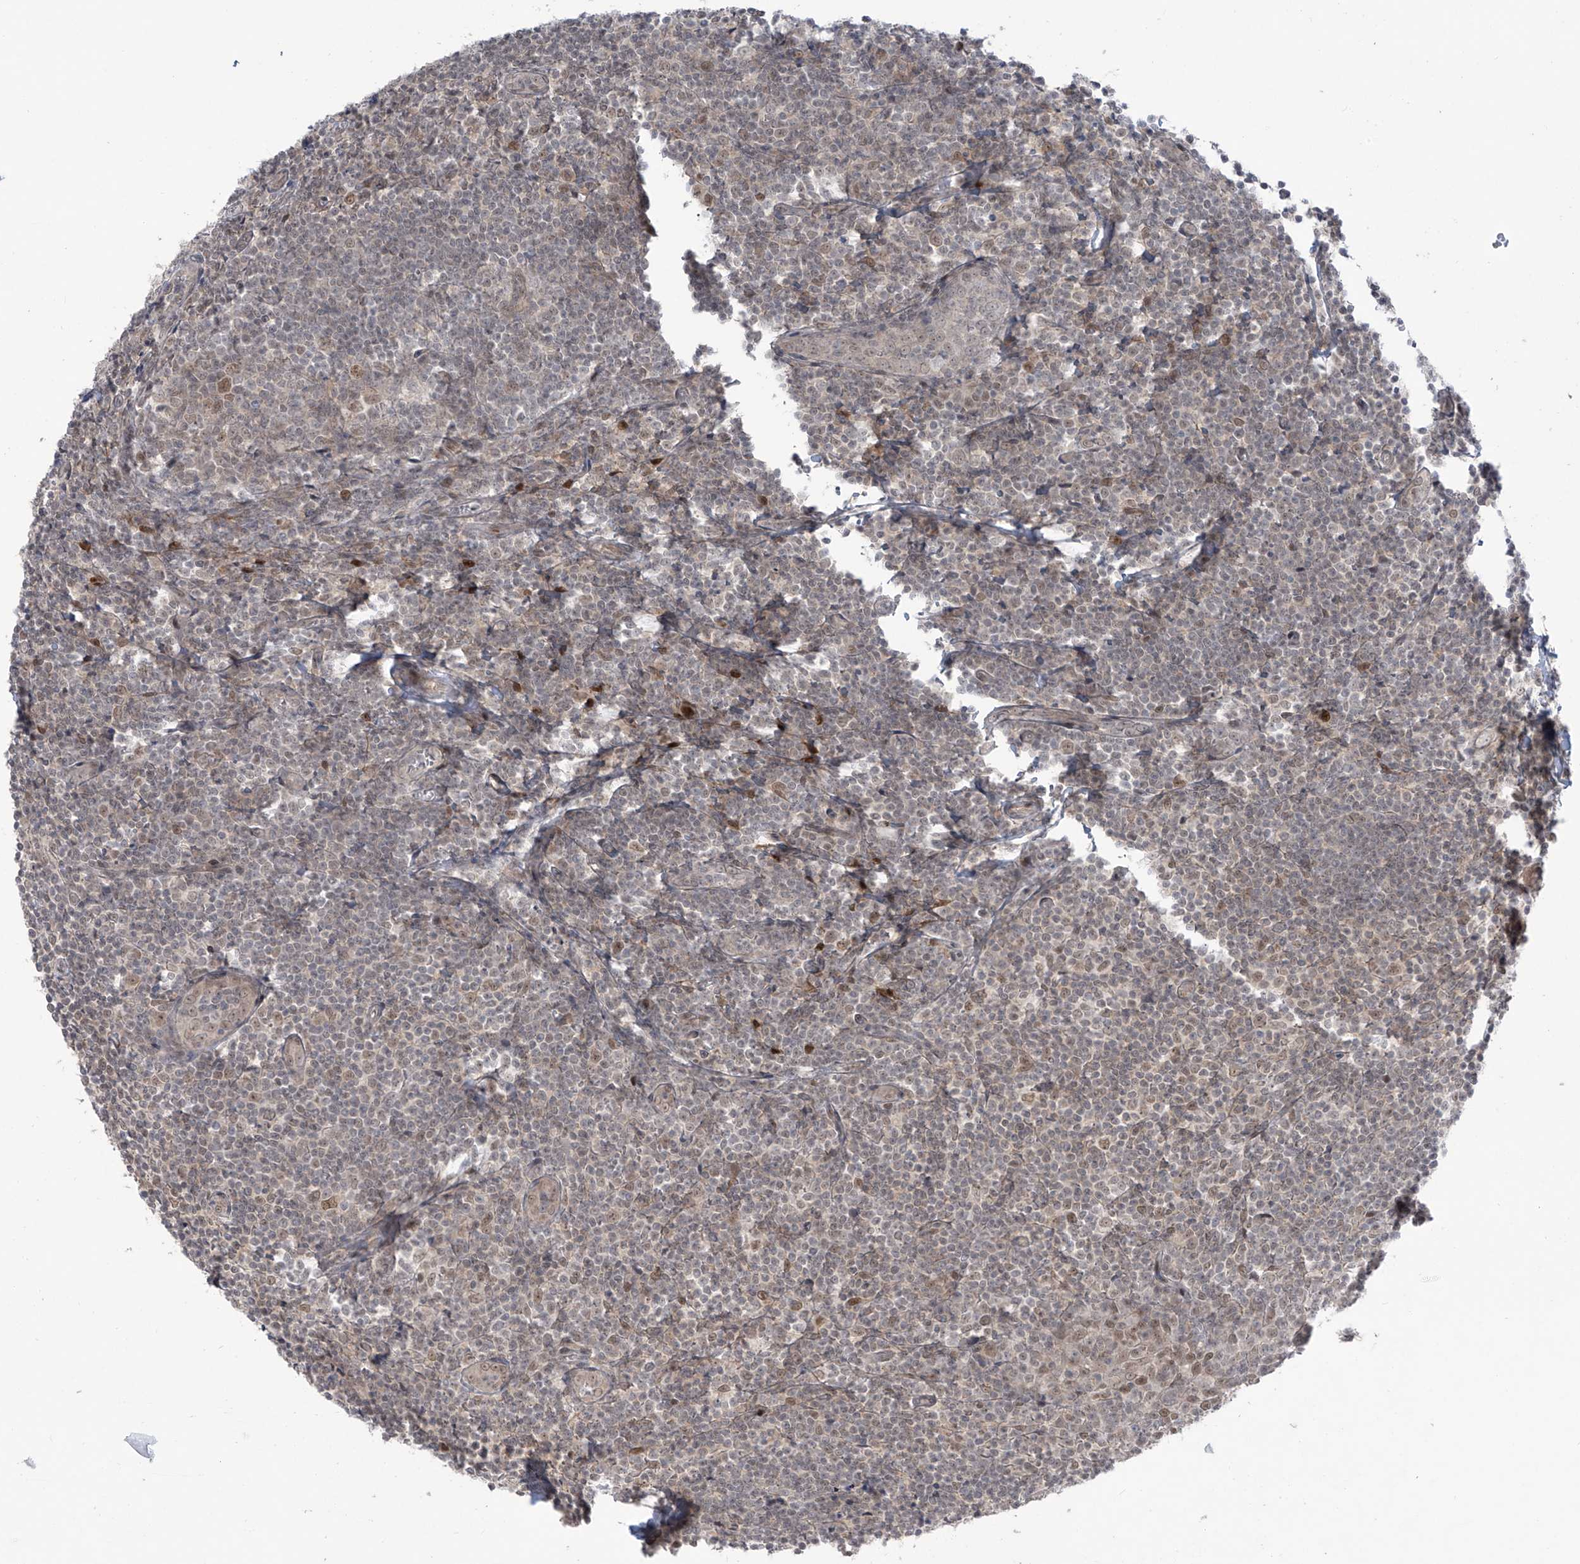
{"staining": {"intensity": "moderate", "quantity": "<25%", "location": "nuclear"}, "tissue": "tonsil", "cell_type": "Germinal center cells", "image_type": "normal", "snomed": [{"axis": "morphology", "description": "Normal tissue, NOS"}, {"axis": "topography", "description": "Tonsil"}], "caption": "The photomicrograph reveals immunohistochemical staining of benign tonsil. There is moderate nuclear expression is appreciated in approximately <25% of germinal center cells.", "gene": "OGT", "patient": {"sex": "male", "age": 27}}